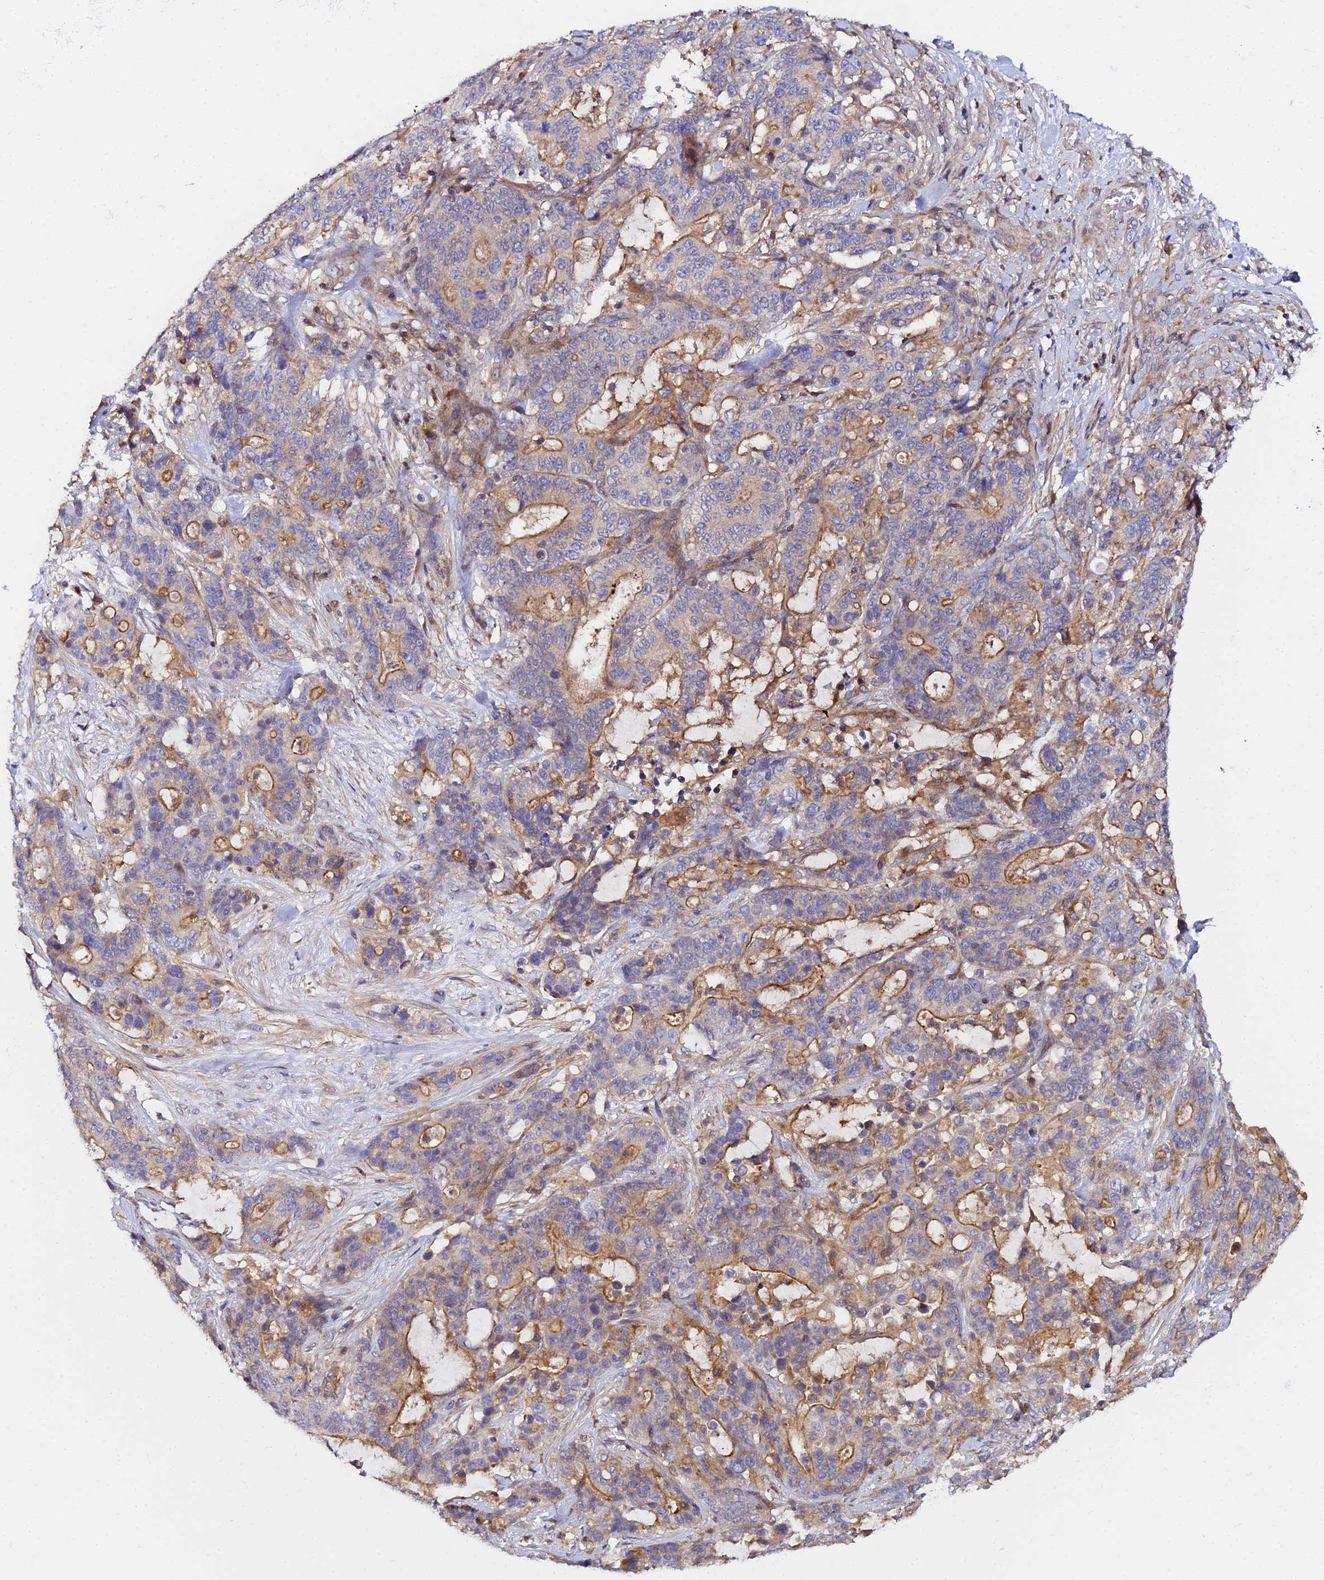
{"staining": {"intensity": "moderate", "quantity": "25%-75%", "location": "cytoplasmic/membranous"}, "tissue": "stomach cancer", "cell_type": "Tumor cells", "image_type": "cancer", "snomed": [{"axis": "morphology", "description": "Normal tissue, NOS"}, {"axis": "morphology", "description": "Adenocarcinoma, NOS"}, {"axis": "topography", "description": "Stomach"}], "caption": "There is medium levels of moderate cytoplasmic/membranous staining in tumor cells of adenocarcinoma (stomach), as demonstrated by immunohistochemical staining (brown color).", "gene": "GNG5B", "patient": {"sex": "female", "age": 64}}